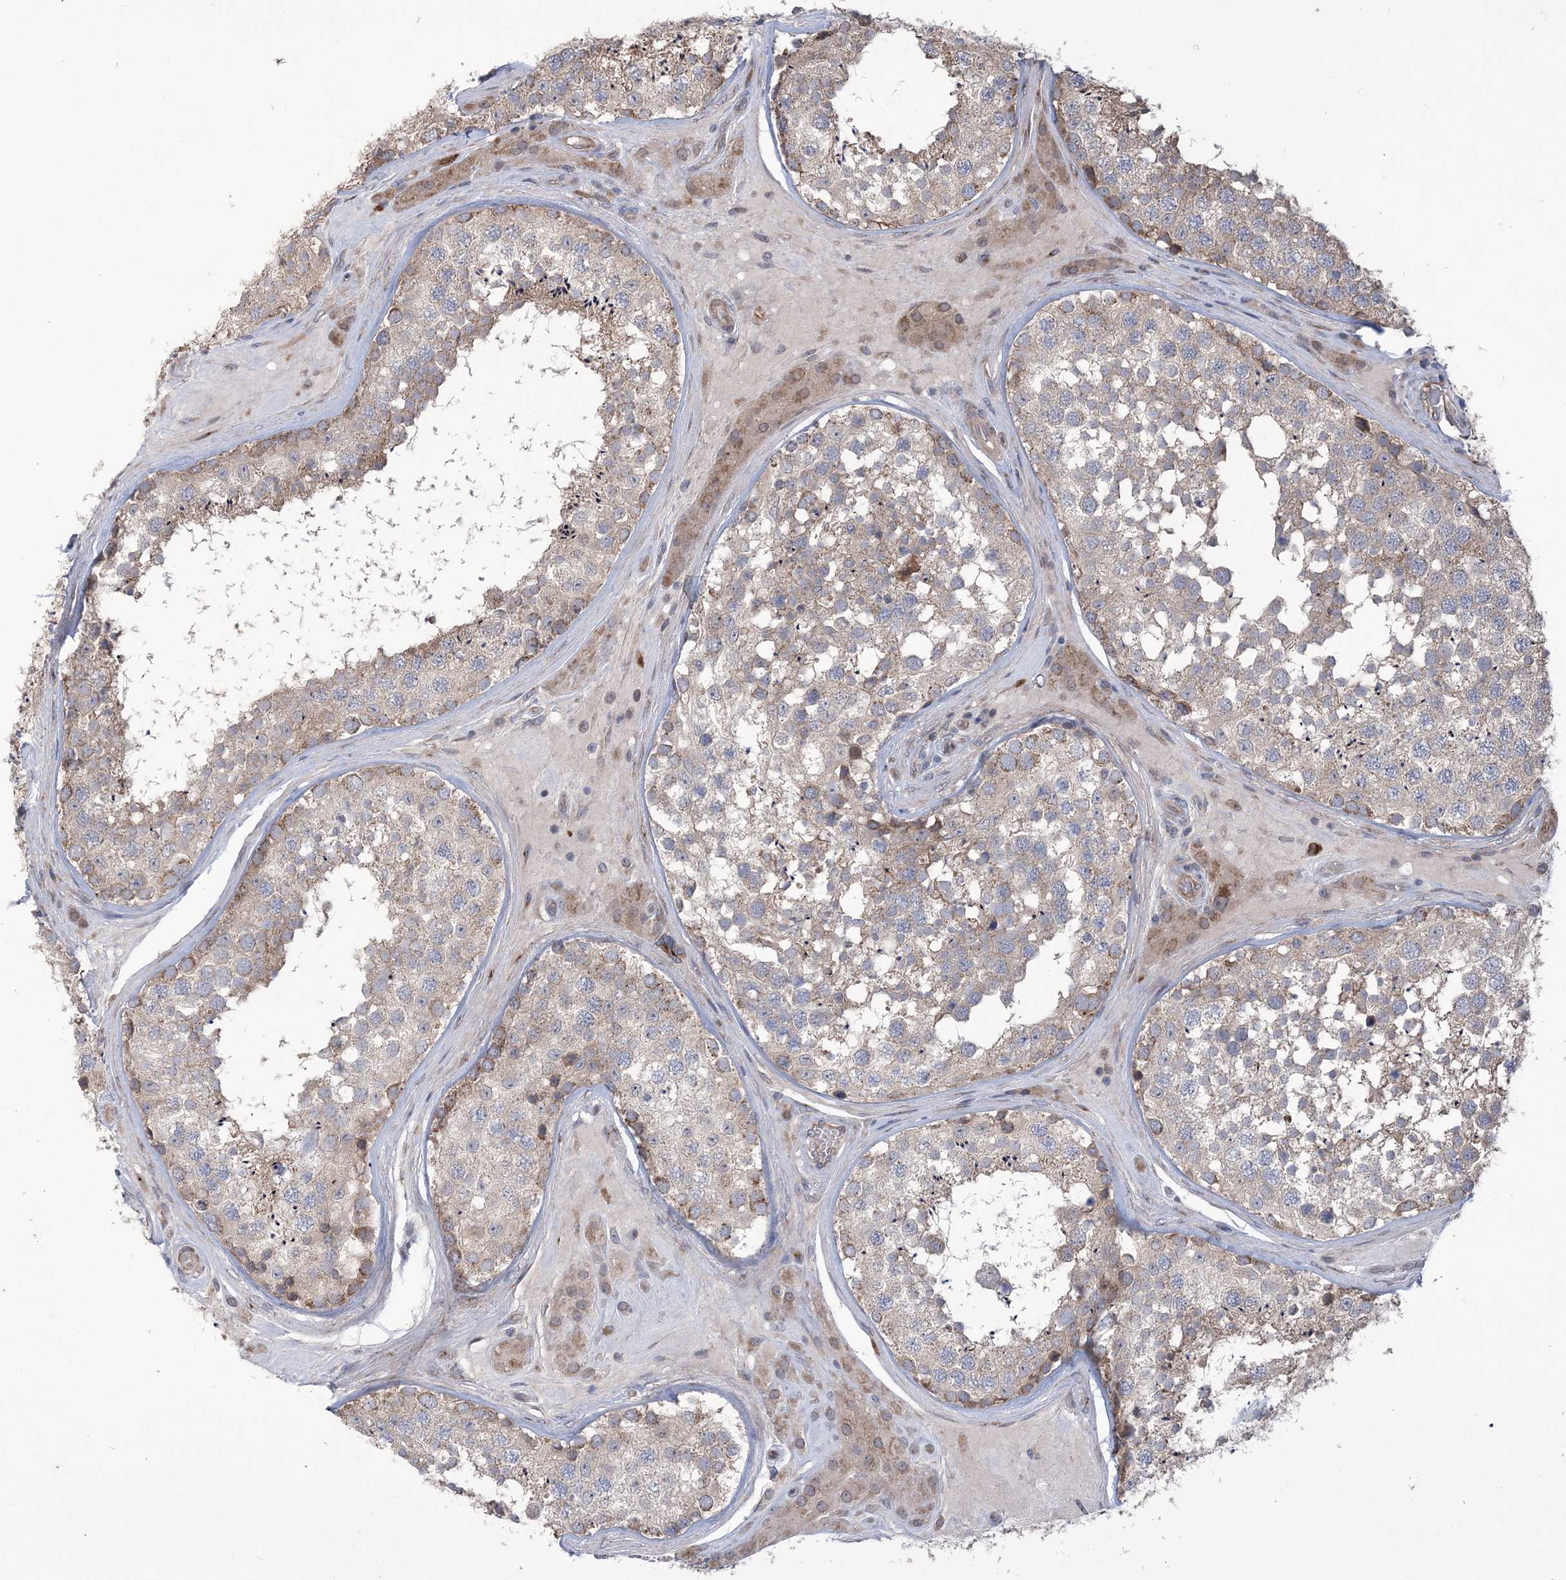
{"staining": {"intensity": "moderate", "quantity": "<25%", "location": "cytoplasmic/membranous"}, "tissue": "testis", "cell_type": "Cells in seminiferous ducts", "image_type": "normal", "snomed": [{"axis": "morphology", "description": "Normal tissue, NOS"}, {"axis": "topography", "description": "Testis"}], "caption": "Protein staining of unremarkable testis demonstrates moderate cytoplasmic/membranous expression in approximately <25% of cells in seminiferous ducts.", "gene": "MTRF1L", "patient": {"sex": "male", "age": 46}}